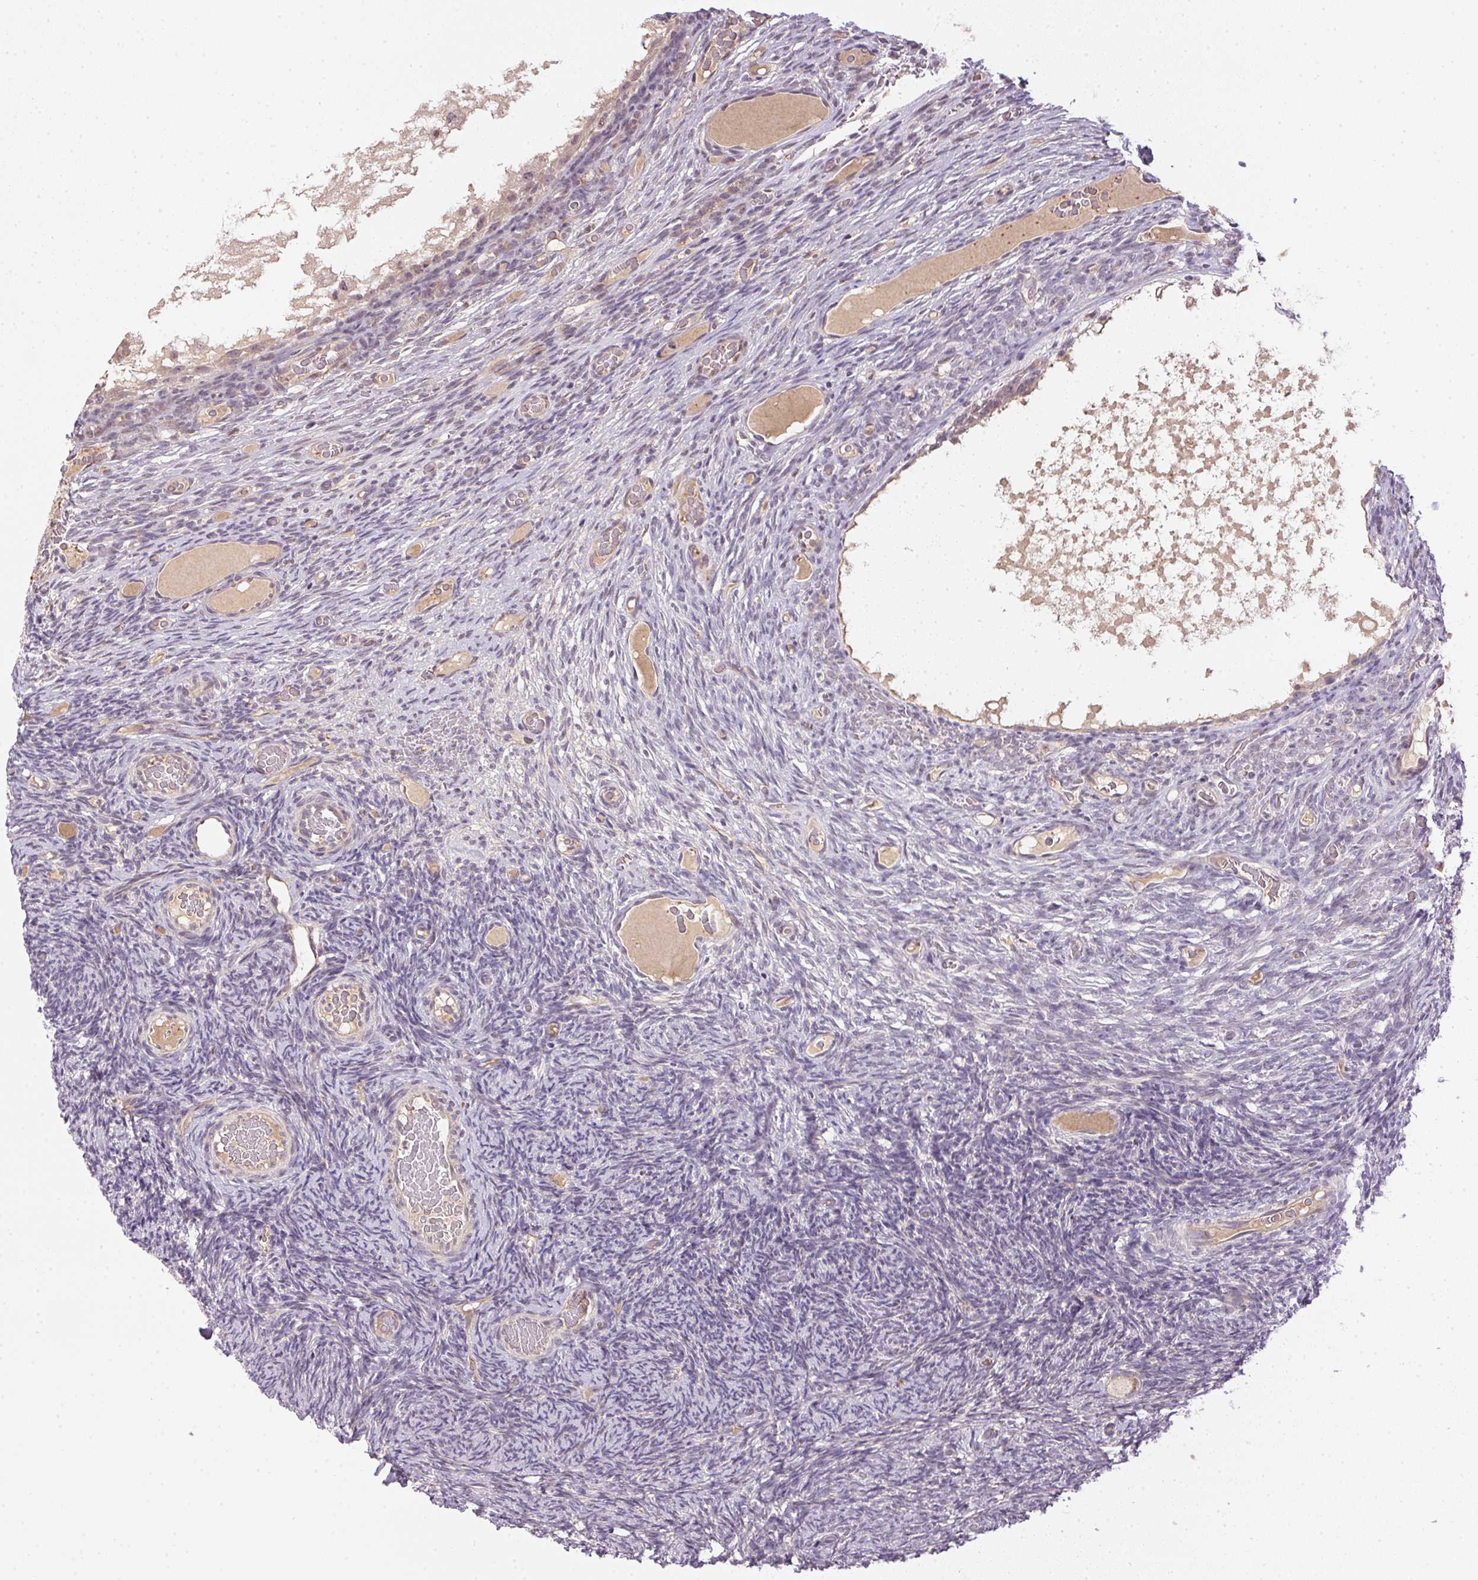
{"staining": {"intensity": "negative", "quantity": "none", "location": "none"}, "tissue": "ovary", "cell_type": "Follicle cells", "image_type": "normal", "snomed": [{"axis": "morphology", "description": "Normal tissue, NOS"}, {"axis": "topography", "description": "Ovary"}], "caption": "Immunohistochemical staining of unremarkable ovary shows no significant expression in follicle cells. Nuclei are stained in blue.", "gene": "CFAP92", "patient": {"sex": "female", "age": 34}}